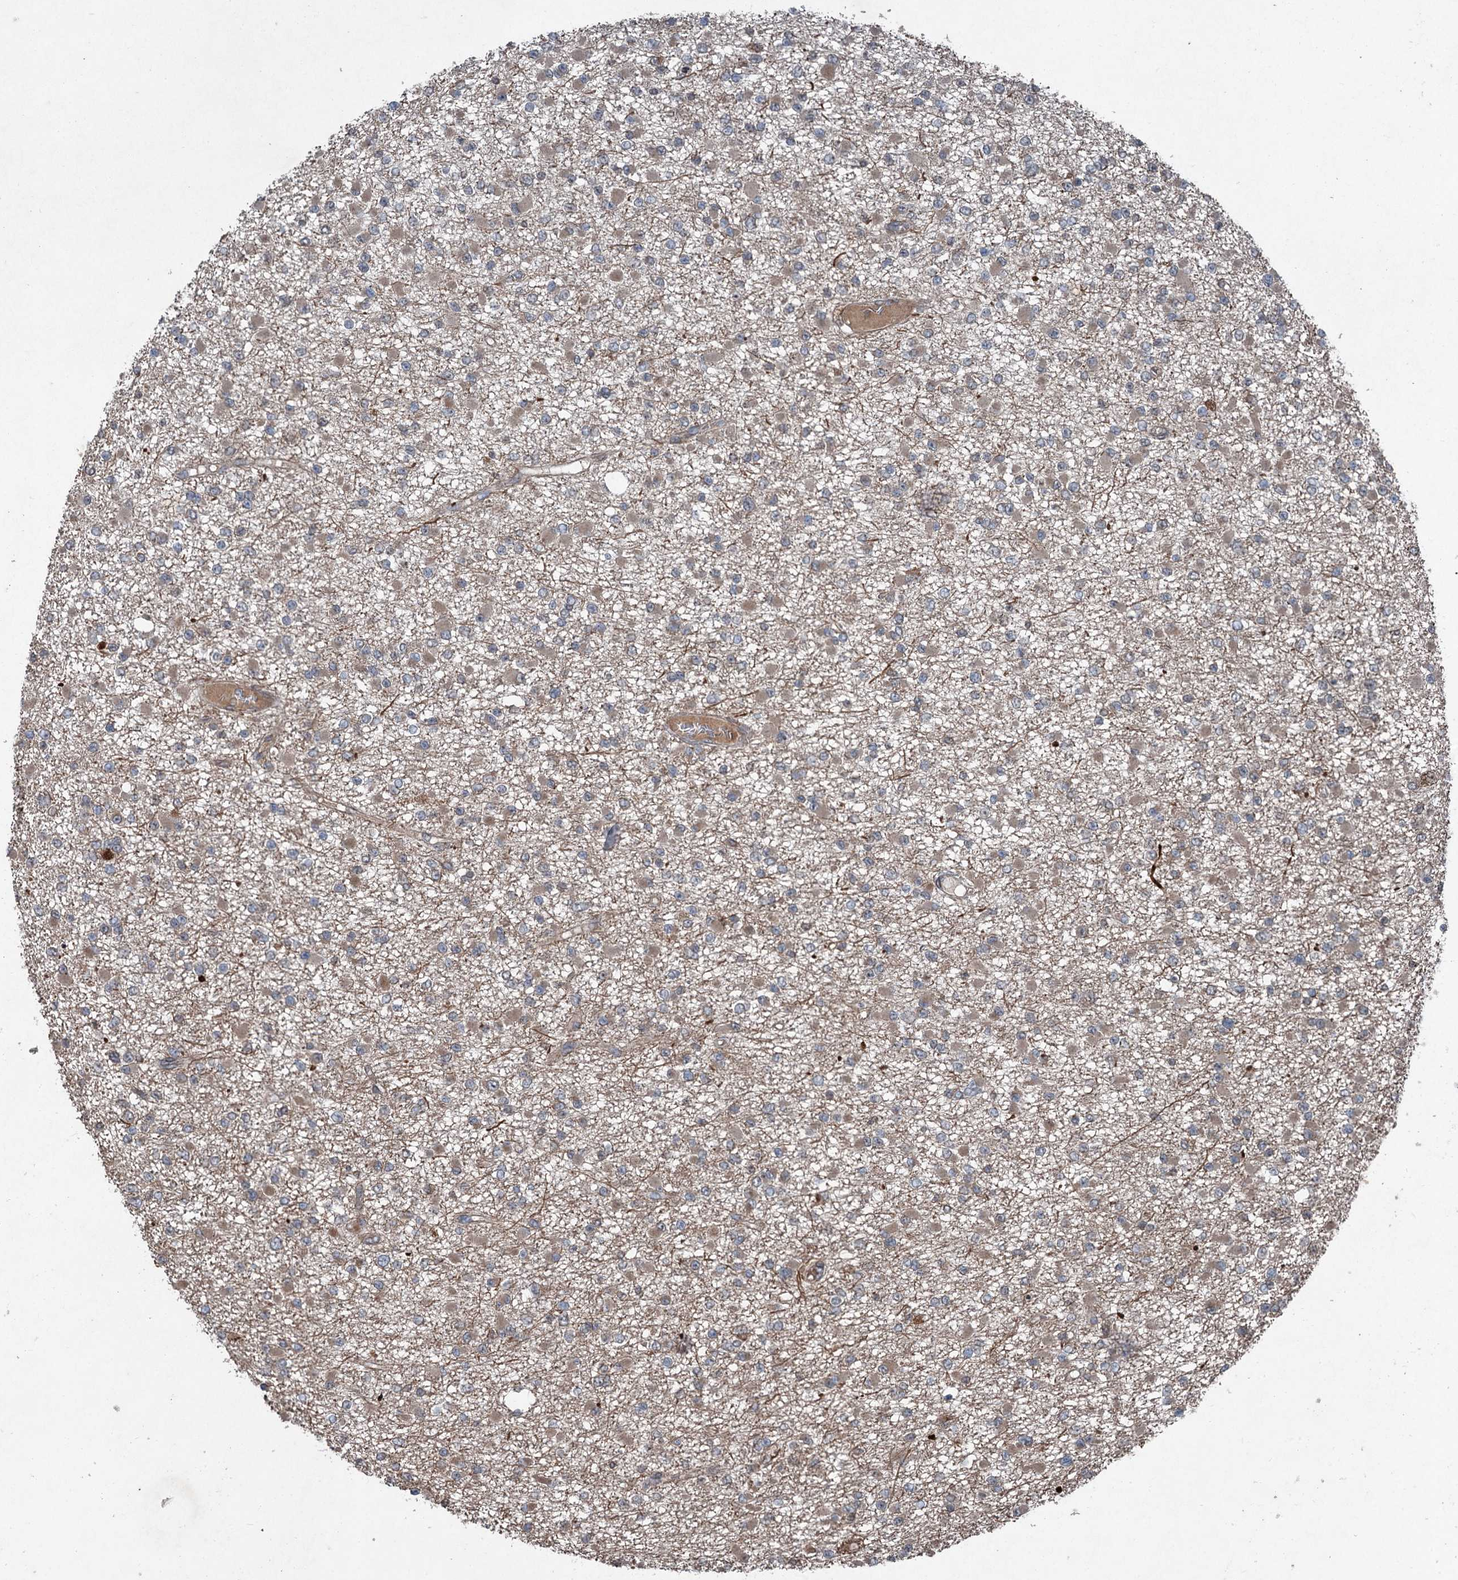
{"staining": {"intensity": "weak", "quantity": "25%-75%", "location": "cytoplasmic/membranous"}, "tissue": "glioma", "cell_type": "Tumor cells", "image_type": "cancer", "snomed": [{"axis": "morphology", "description": "Glioma, malignant, Low grade"}, {"axis": "topography", "description": "Brain"}], "caption": "Protein expression analysis of glioma displays weak cytoplasmic/membranous staining in approximately 25%-75% of tumor cells.", "gene": "ALAS1", "patient": {"sex": "female", "age": 22}}